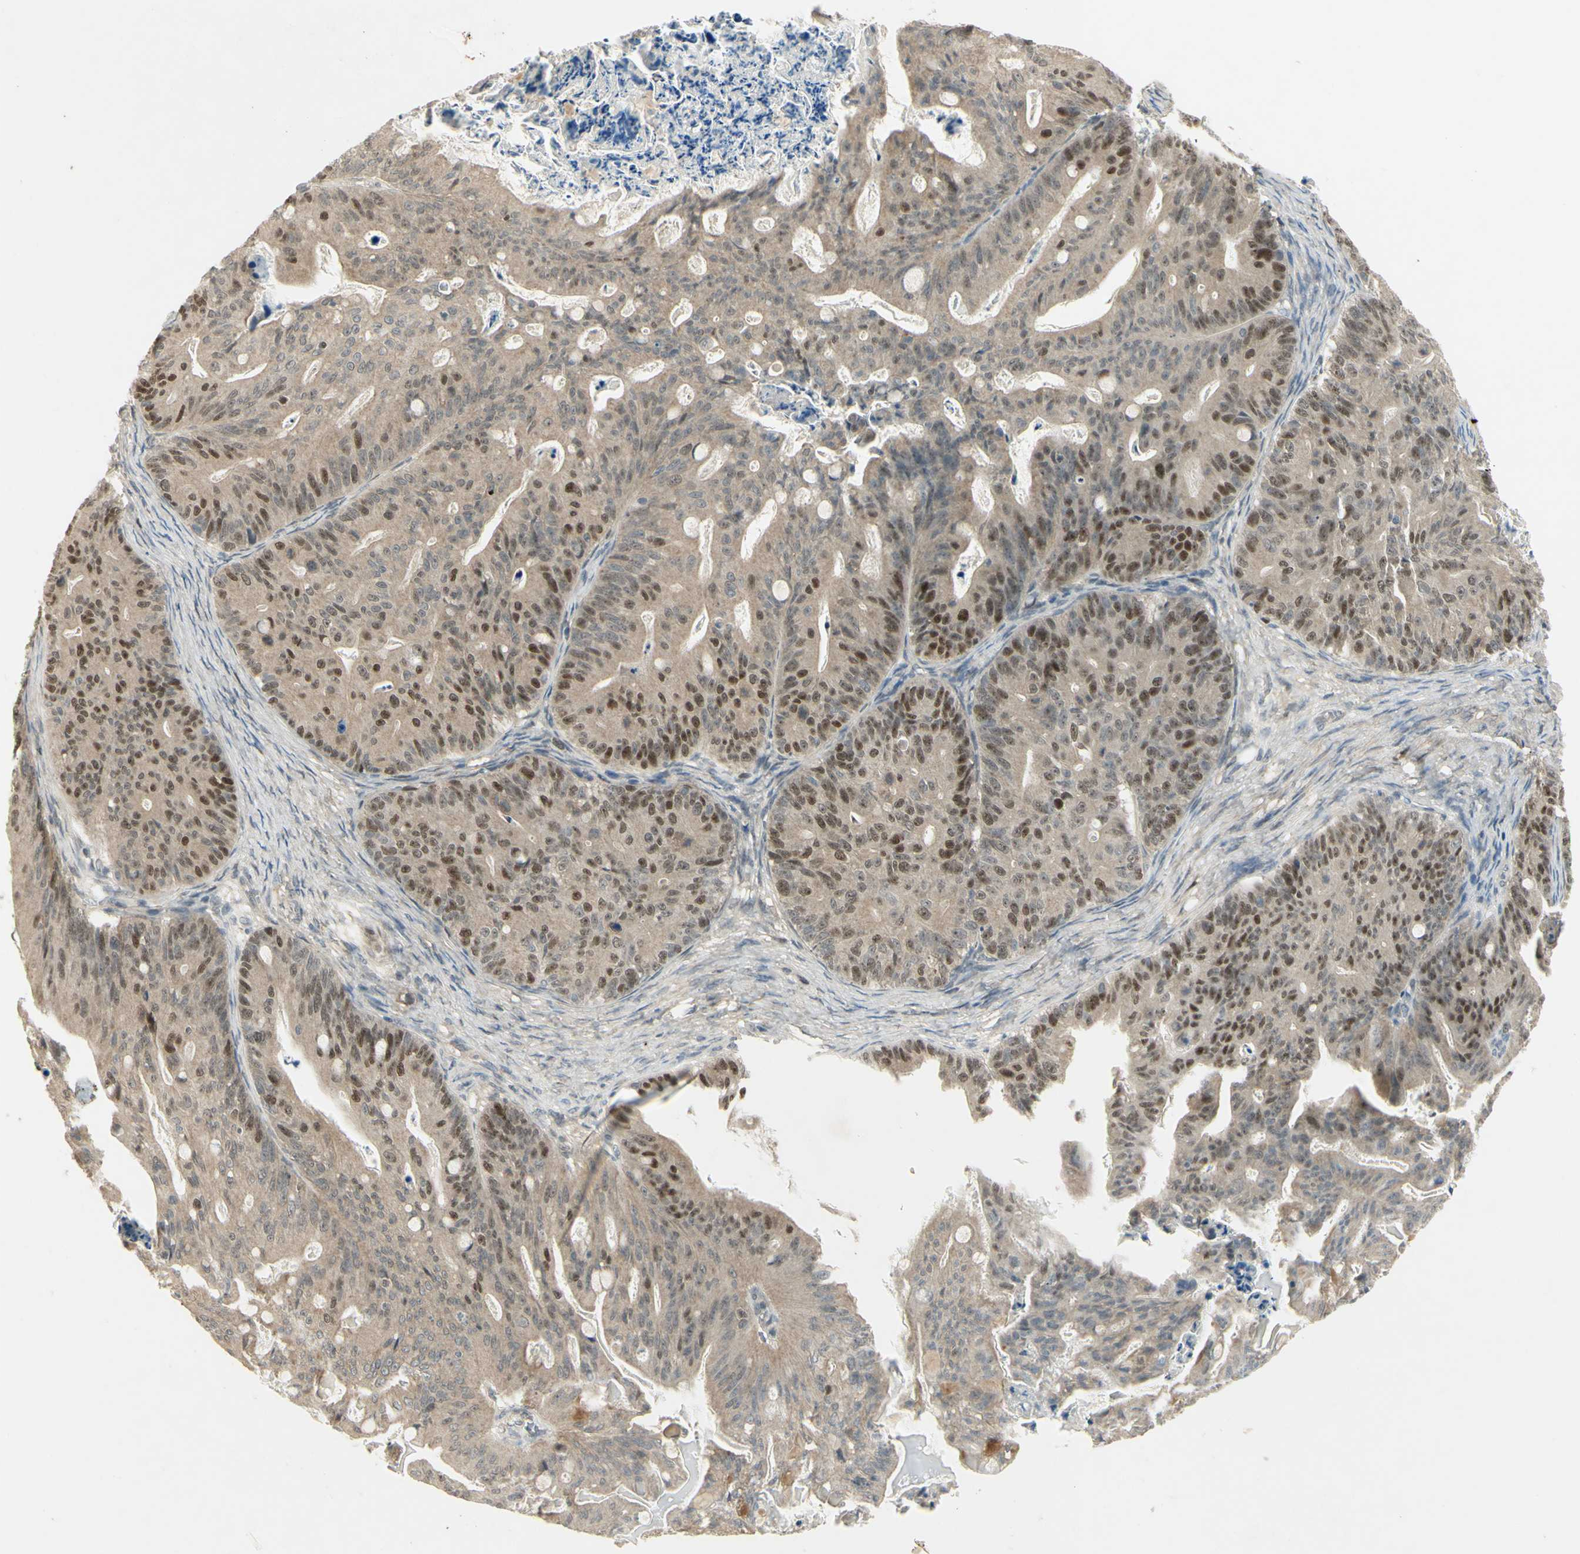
{"staining": {"intensity": "moderate", "quantity": "25%-75%", "location": "nuclear"}, "tissue": "ovarian cancer", "cell_type": "Tumor cells", "image_type": "cancer", "snomed": [{"axis": "morphology", "description": "Cystadenocarcinoma, mucinous, NOS"}, {"axis": "topography", "description": "Ovary"}], "caption": "Immunohistochemical staining of ovarian cancer (mucinous cystadenocarcinoma) demonstrates moderate nuclear protein staining in approximately 25%-75% of tumor cells.", "gene": "RAD18", "patient": {"sex": "female", "age": 36}}